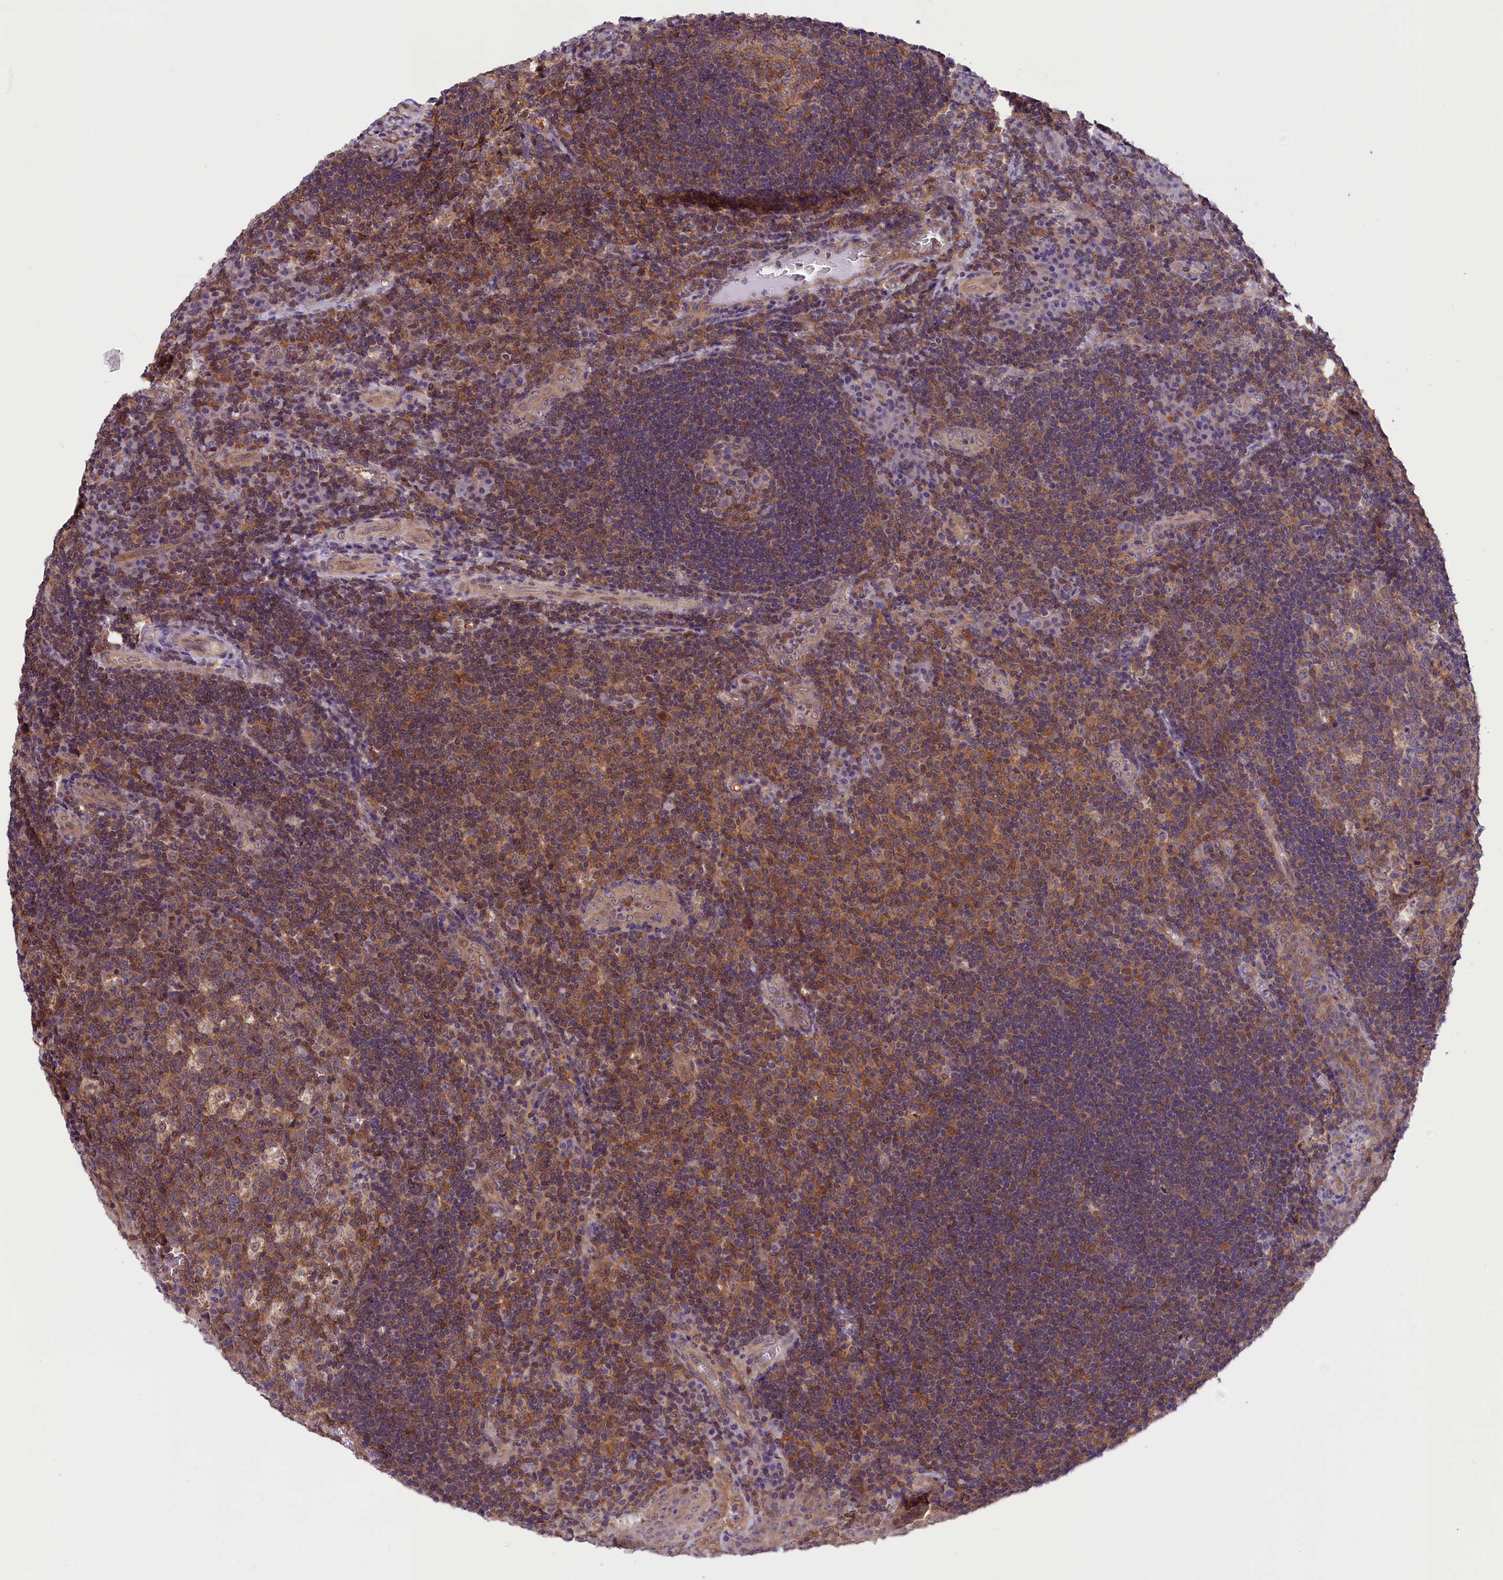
{"staining": {"intensity": "weak", "quantity": "<25%", "location": "cytoplasmic/membranous"}, "tissue": "tonsil", "cell_type": "Germinal center cells", "image_type": "normal", "snomed": [{"axis": "morphology", "description": "Normal tissue, NOS"}, {"axis": "topography", "description": "Tonsil"}], "caption": "Germinal center cells are negative for protein expression in unremarkable human tonsil. (DAB (3,3'-diaminobenzidine) immunohistochemistry, high magnification).", "gene": "TBCB", "patient": {"sex": "male", "age": 17}}